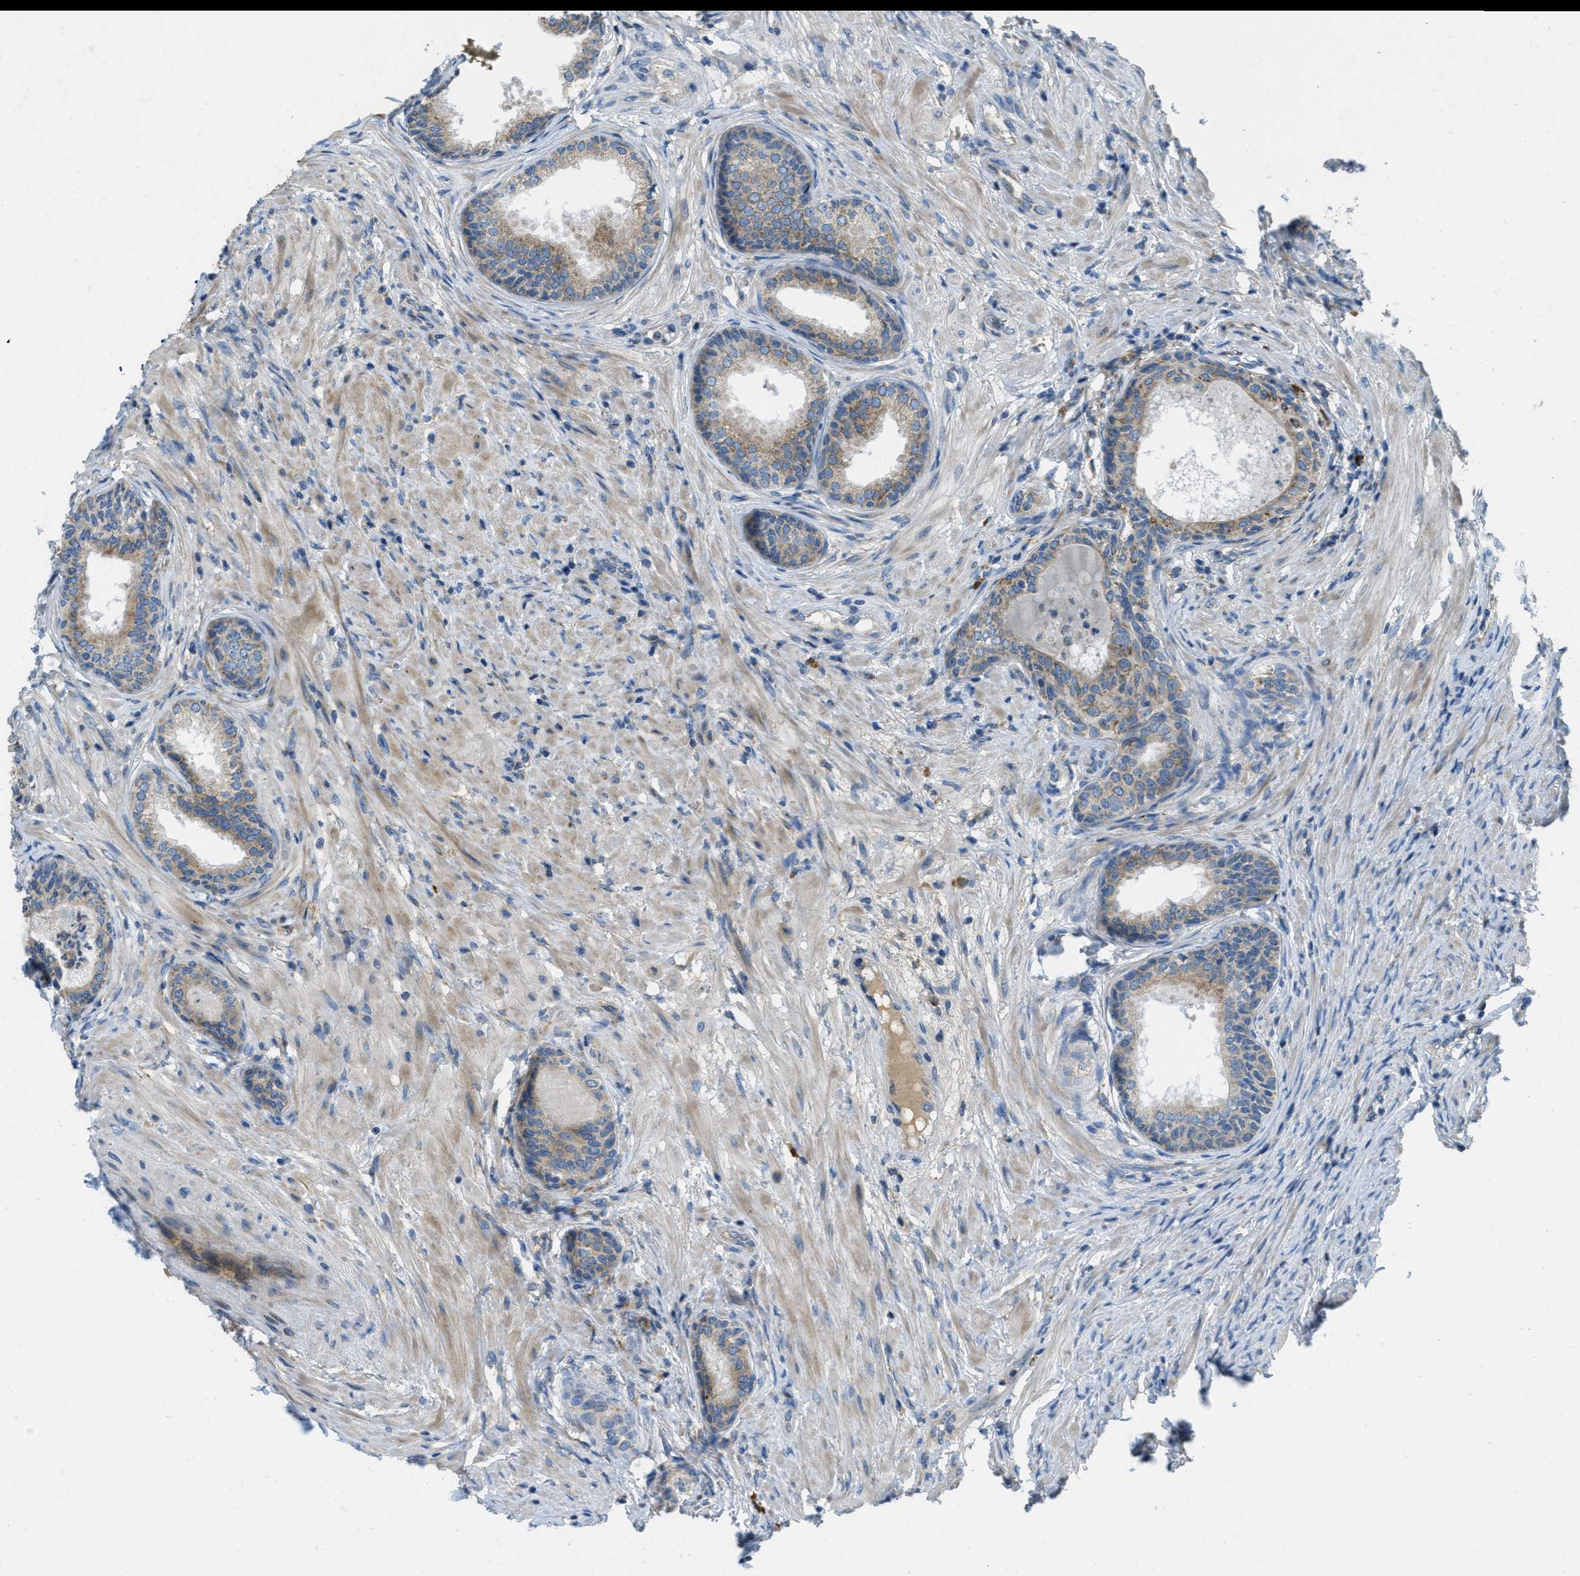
{"staining": {"intensity": "moderate", "quantity": "<25%", "location": "cytoplasmic/membranous"}, "tissue": "prostate", "cell_type": "Glandular cells", "image_type": "normal", "snomed": [{"axis": "morphology", "description": "Normal tissue, NOS"}, {"axis": "topography", "description": "Prostate"}], "caption": "Glandular cells show low levels of moderate cytoplasmic/membranous positivity in approximately <25% of cells in benign prostate. Nuclei are stained in blue.", "gene": "SSR1", "patient": {"sex": "male", "age": 76}}